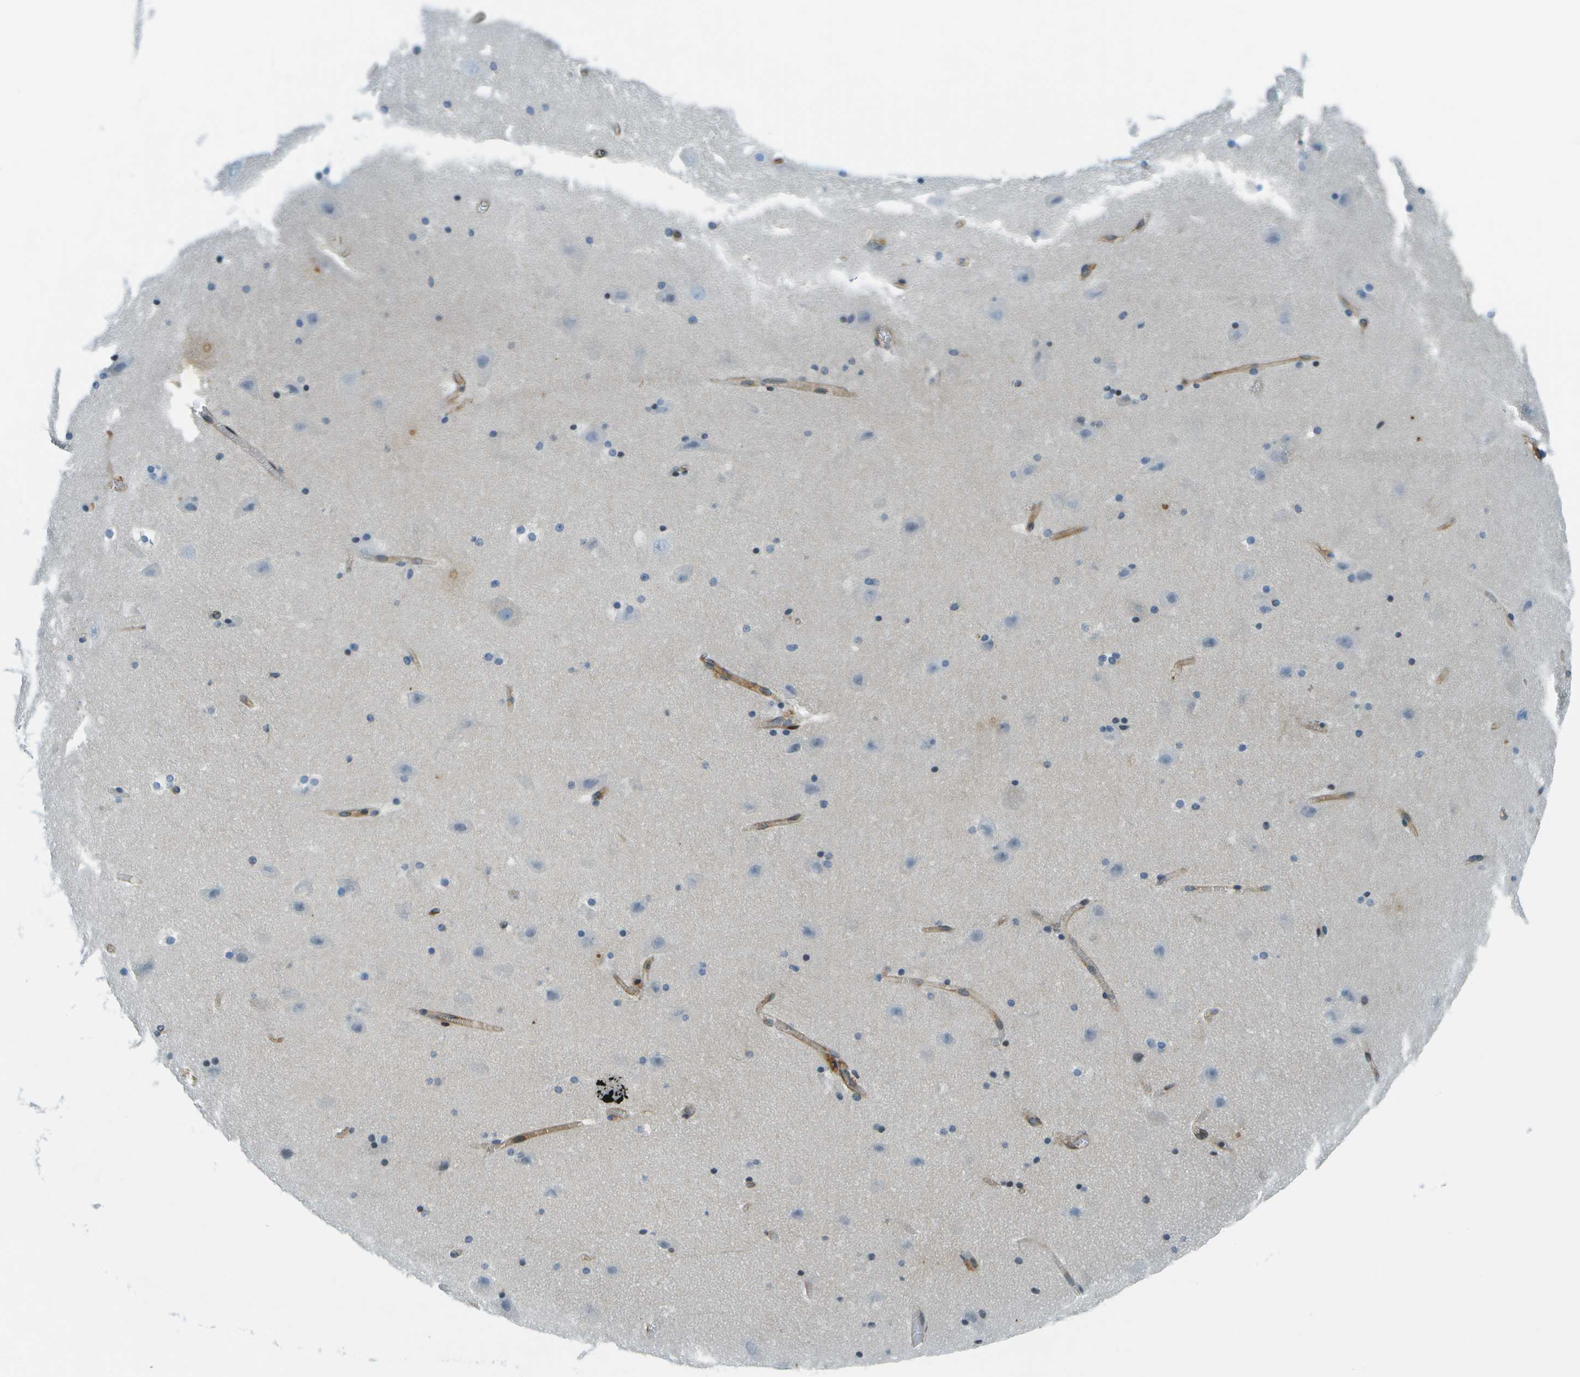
{"staining": {"intensity": "moderate", "quantity": "<25%", "location": "nuclear"}, "tissue": "hippocampus", "cell_type": "Glial cells", "image_type": "normal", "snomed": [{"axis": "morphology", "description": "Normal tissue, NOS"}, {"axis": "topography", "description": "Hippocampus"}], "caption": "Glial cells display moderate nuclear expression in approximately <25% of cells in normal hippocampus. (DAB (3,3'-diaminobenzidine) = brown stain, brightfield microscopy at high magnification).", "gene": "ESYT1", "patient": {"sex": "male", "age": 45}}